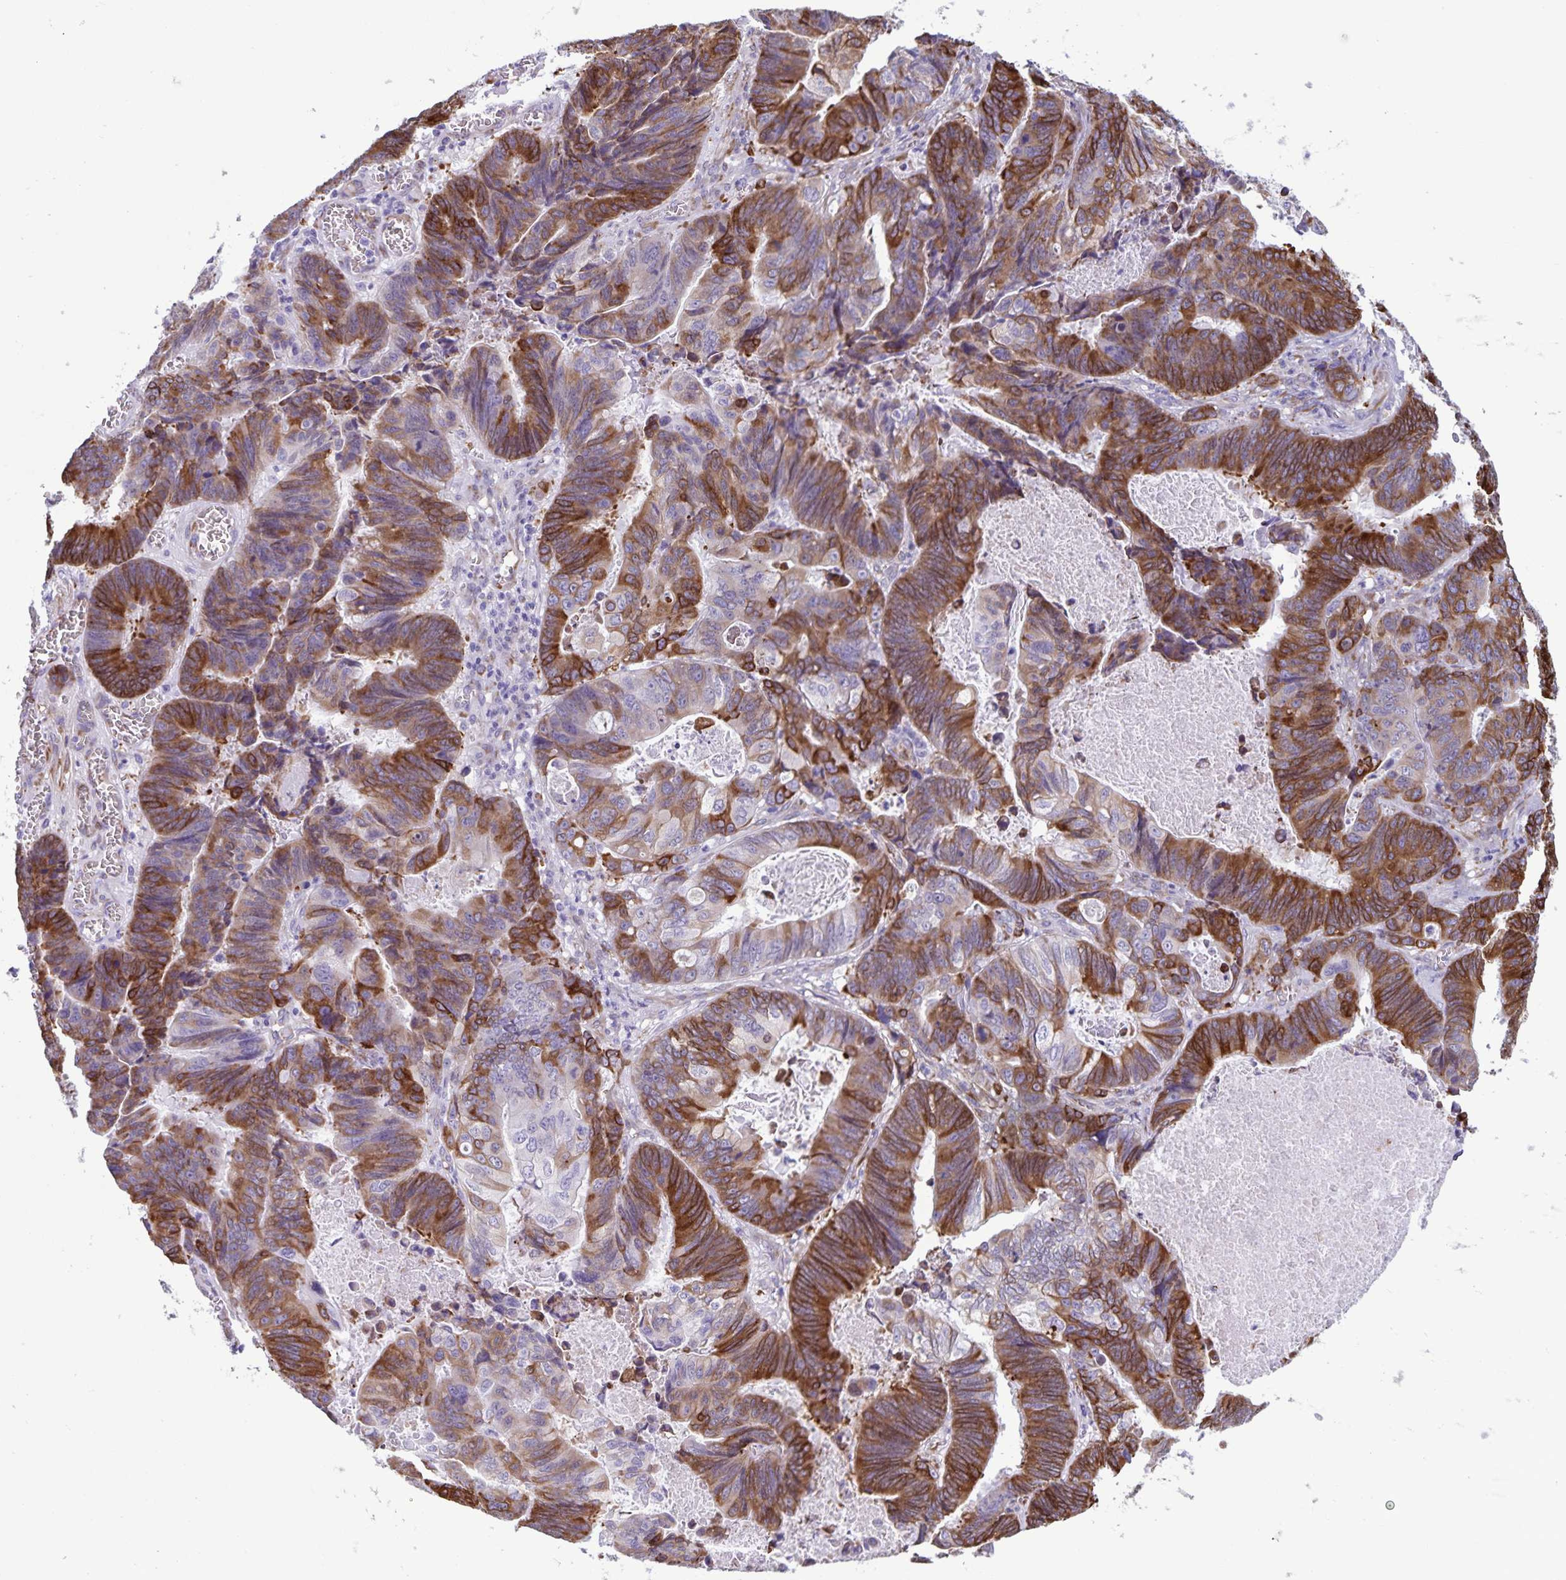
{"staining": {"intensity": "strong", "quantity": ">75%", "location": "cytoplasmic/membranous"}, "tissue": "lung cancer", "cell_type": "Tumor cells", "image_type": "cancer", "snomed": [{"axis": "morphology", "description": "Aneuploidy"}, {"axis": "morphology", "description": "Adenocarcinoma, NOS"}, {"axis": "morphology", "description": "Adenocarcinoma primary or metastatic"}, {"axis": "topography", "description": "Lung"}], "caption": "Approximately >75% of tumor cells in human lung cancer (adenocarcinoma primary or metastatic) show strong cytoplasmic/membranous protein staining as visualized by brown immunohistochemical staining.", "gene": "RCN1", "patient": {"sex": "female", "age": 75}}